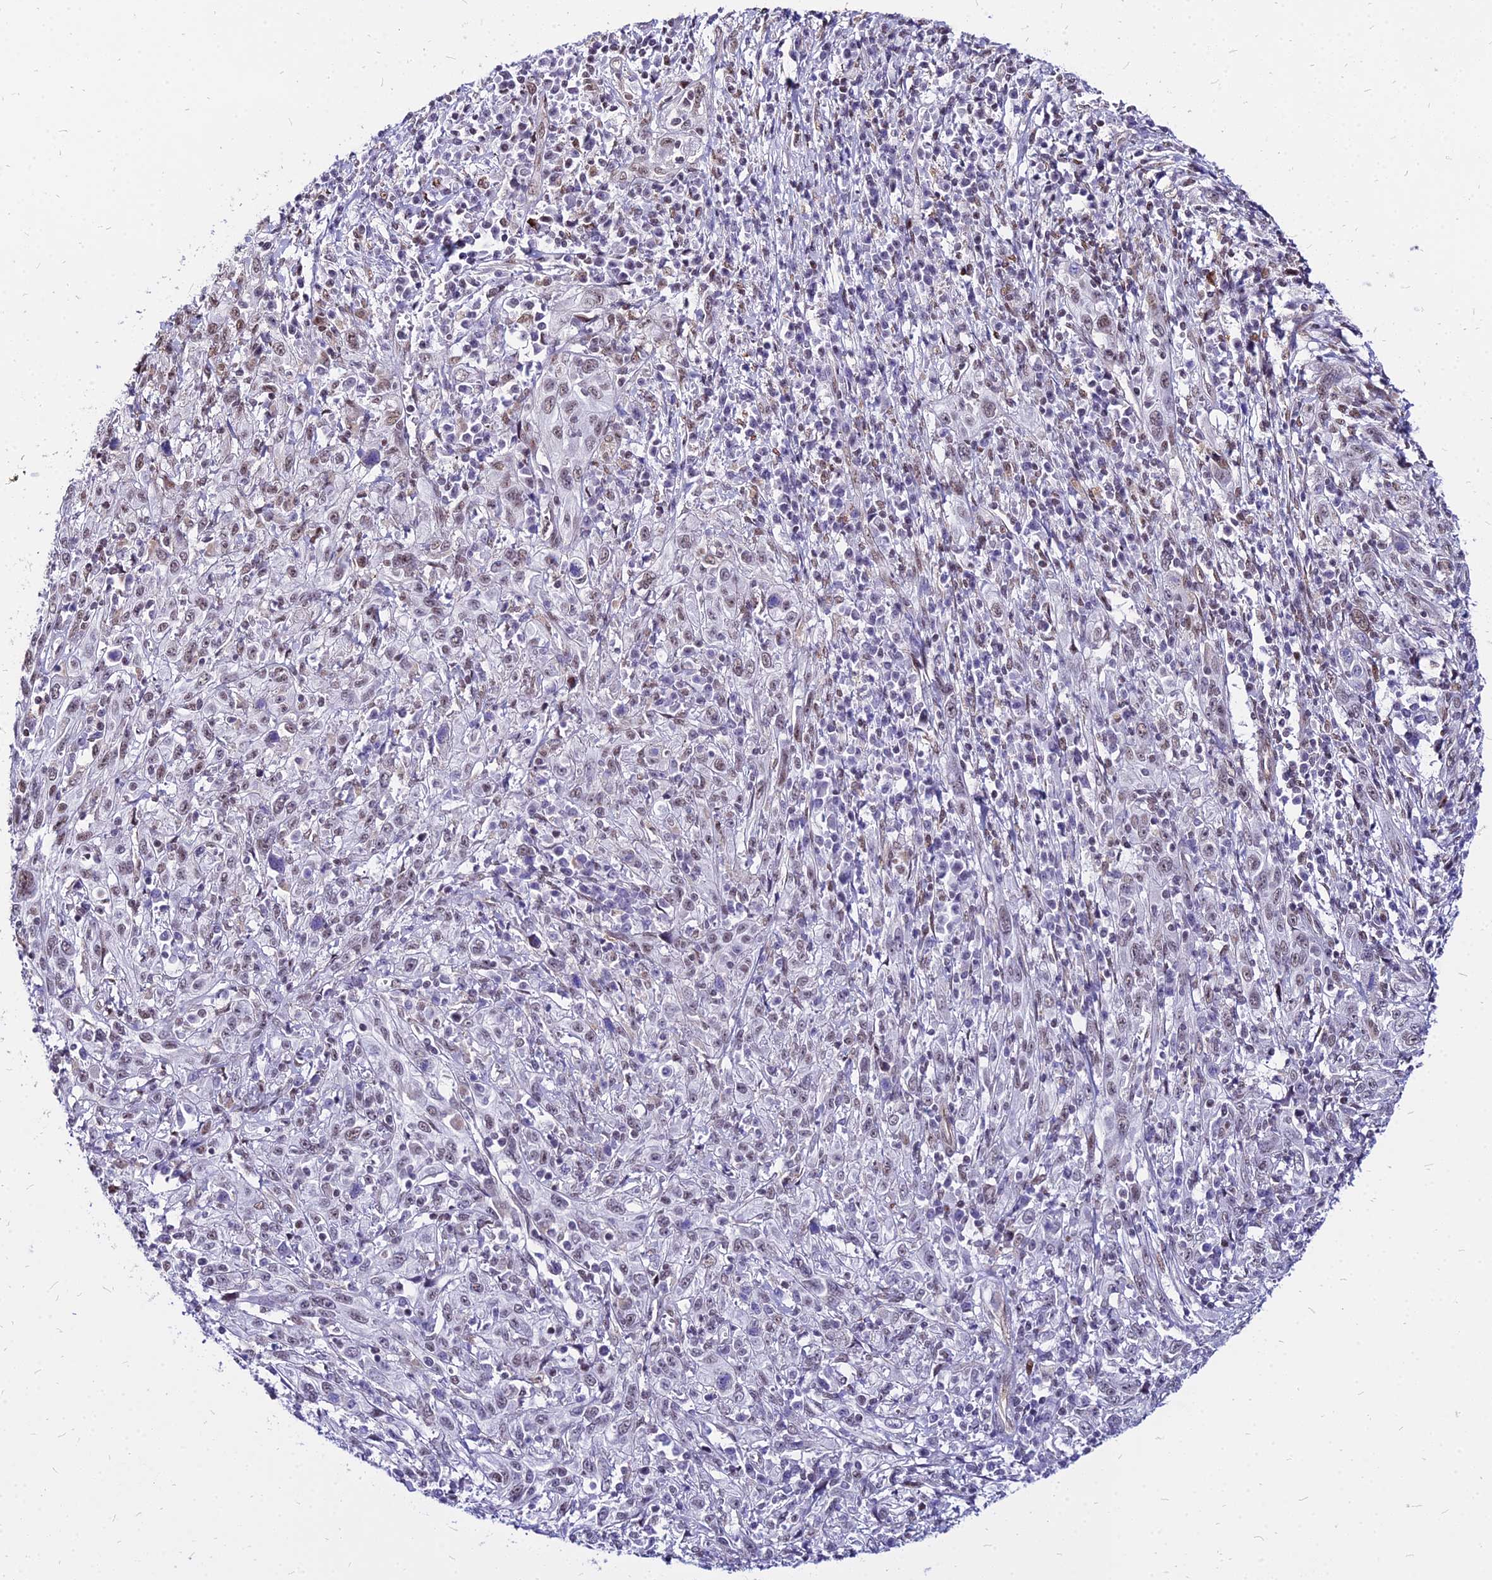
{"staining": {"intensity": "moderate", "quantity": "25%-75%", "location": "nuclear"}, "tissue": "cervical cancer", "cell_type": "Tumor cells", "image_type": "cancer", "snomed": [{"axis": "morphology", "description": "Squamous cell carcinoma, NOS"}, {"axis": "topography", "description": "Cervix"}], "caption": "Immunohistochemistry of cervical cancer (squamous cell carcinoma) reveals medium levels of moderate nuclear expression in about 25%-75% of tumor cells.", "gene": "FDX2", "patient": {"sex": "female", "age": 46}}